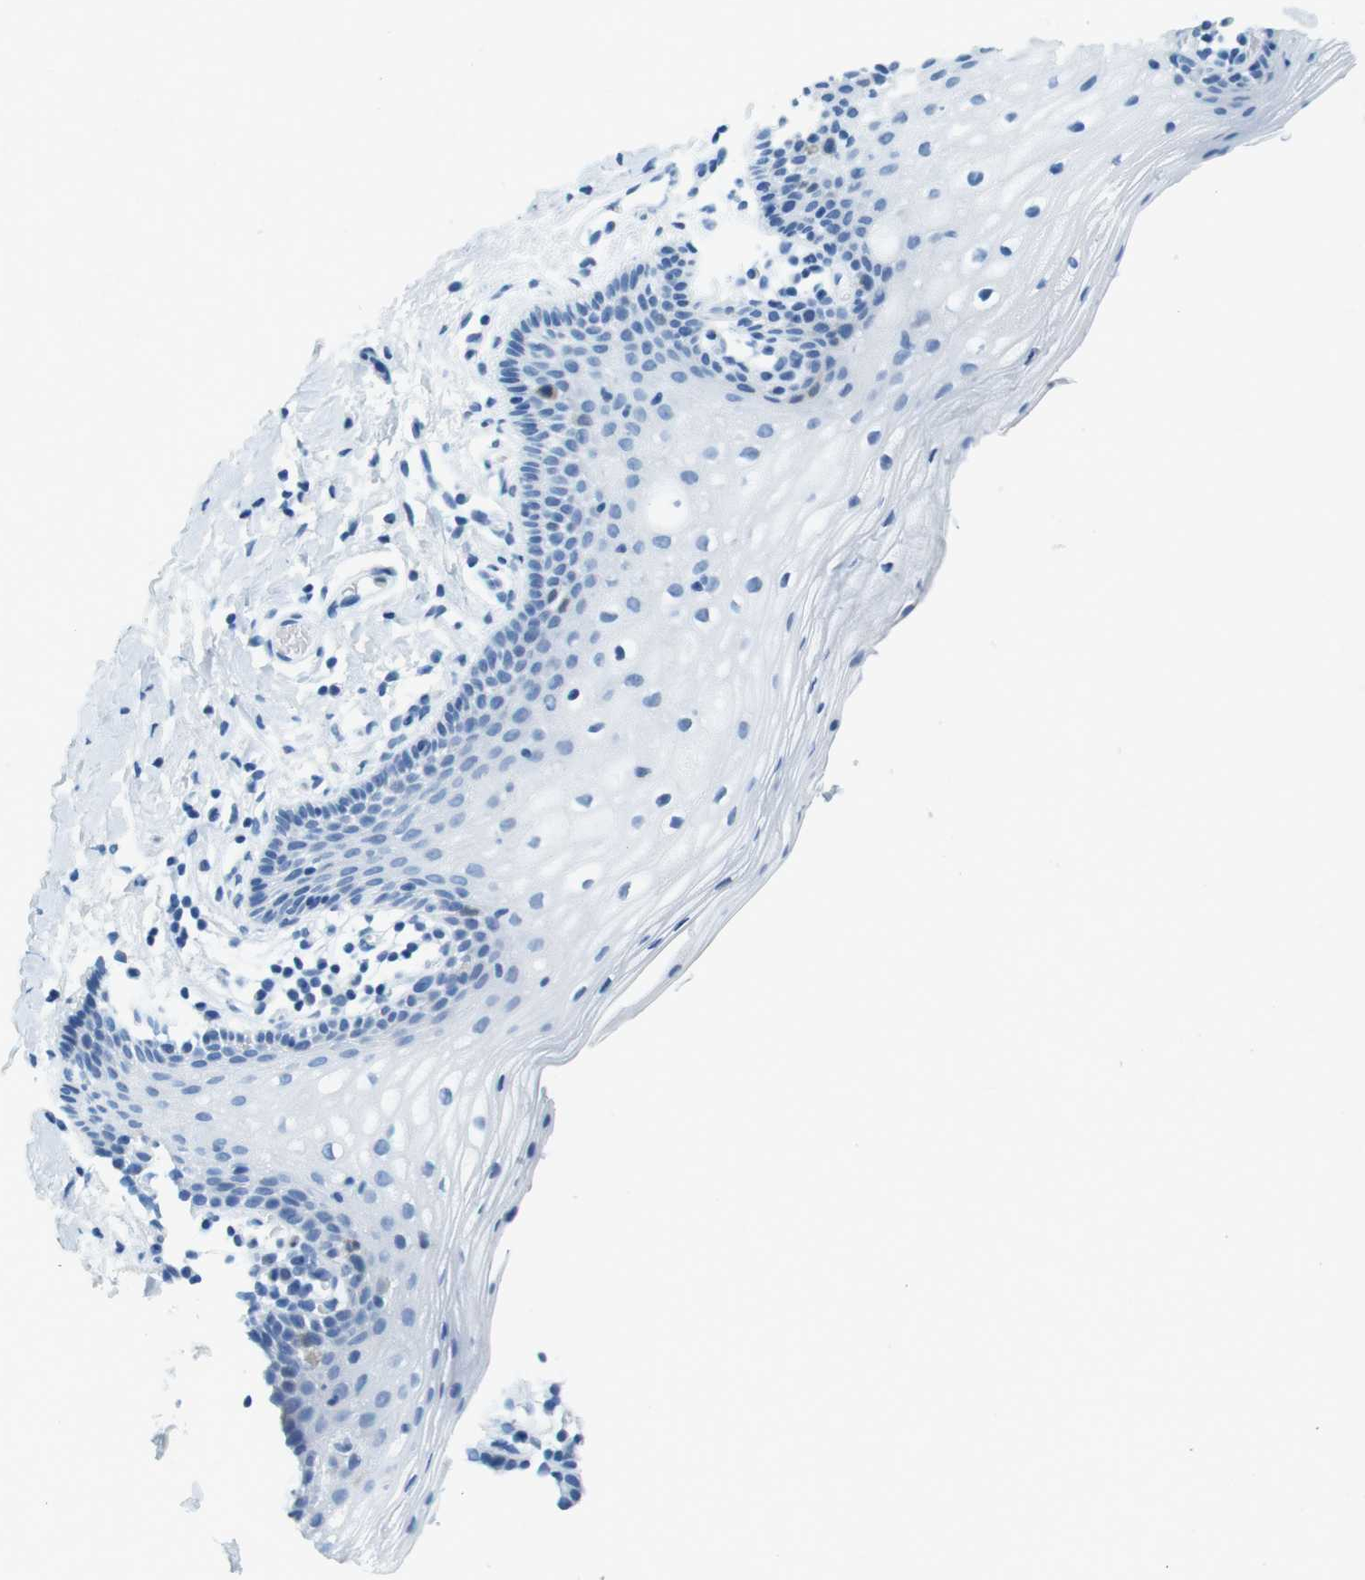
{"staining": {"intensity": "negative", "quantity": "none", "location": "none"}, "tissue": "vagina", "cell_type": "Squamous epithelial cells", "image_type": "normal", "snomed": [{"axis": "morphology", "description": "Normal tissue, NOS"}, {"axis": "topography", "description": "Vagina"}], "caption": "This is a image of IHC staining of benign vagina, which shows no expression in squamous epithelial cells. (Brightfield microscopy of DAB (3,3'-diaminobenzidine) immunohistochemistry (IHC) at high magnification).", "gene": "CTAG1B", "patient": {"sex": "female", "age": 55}}